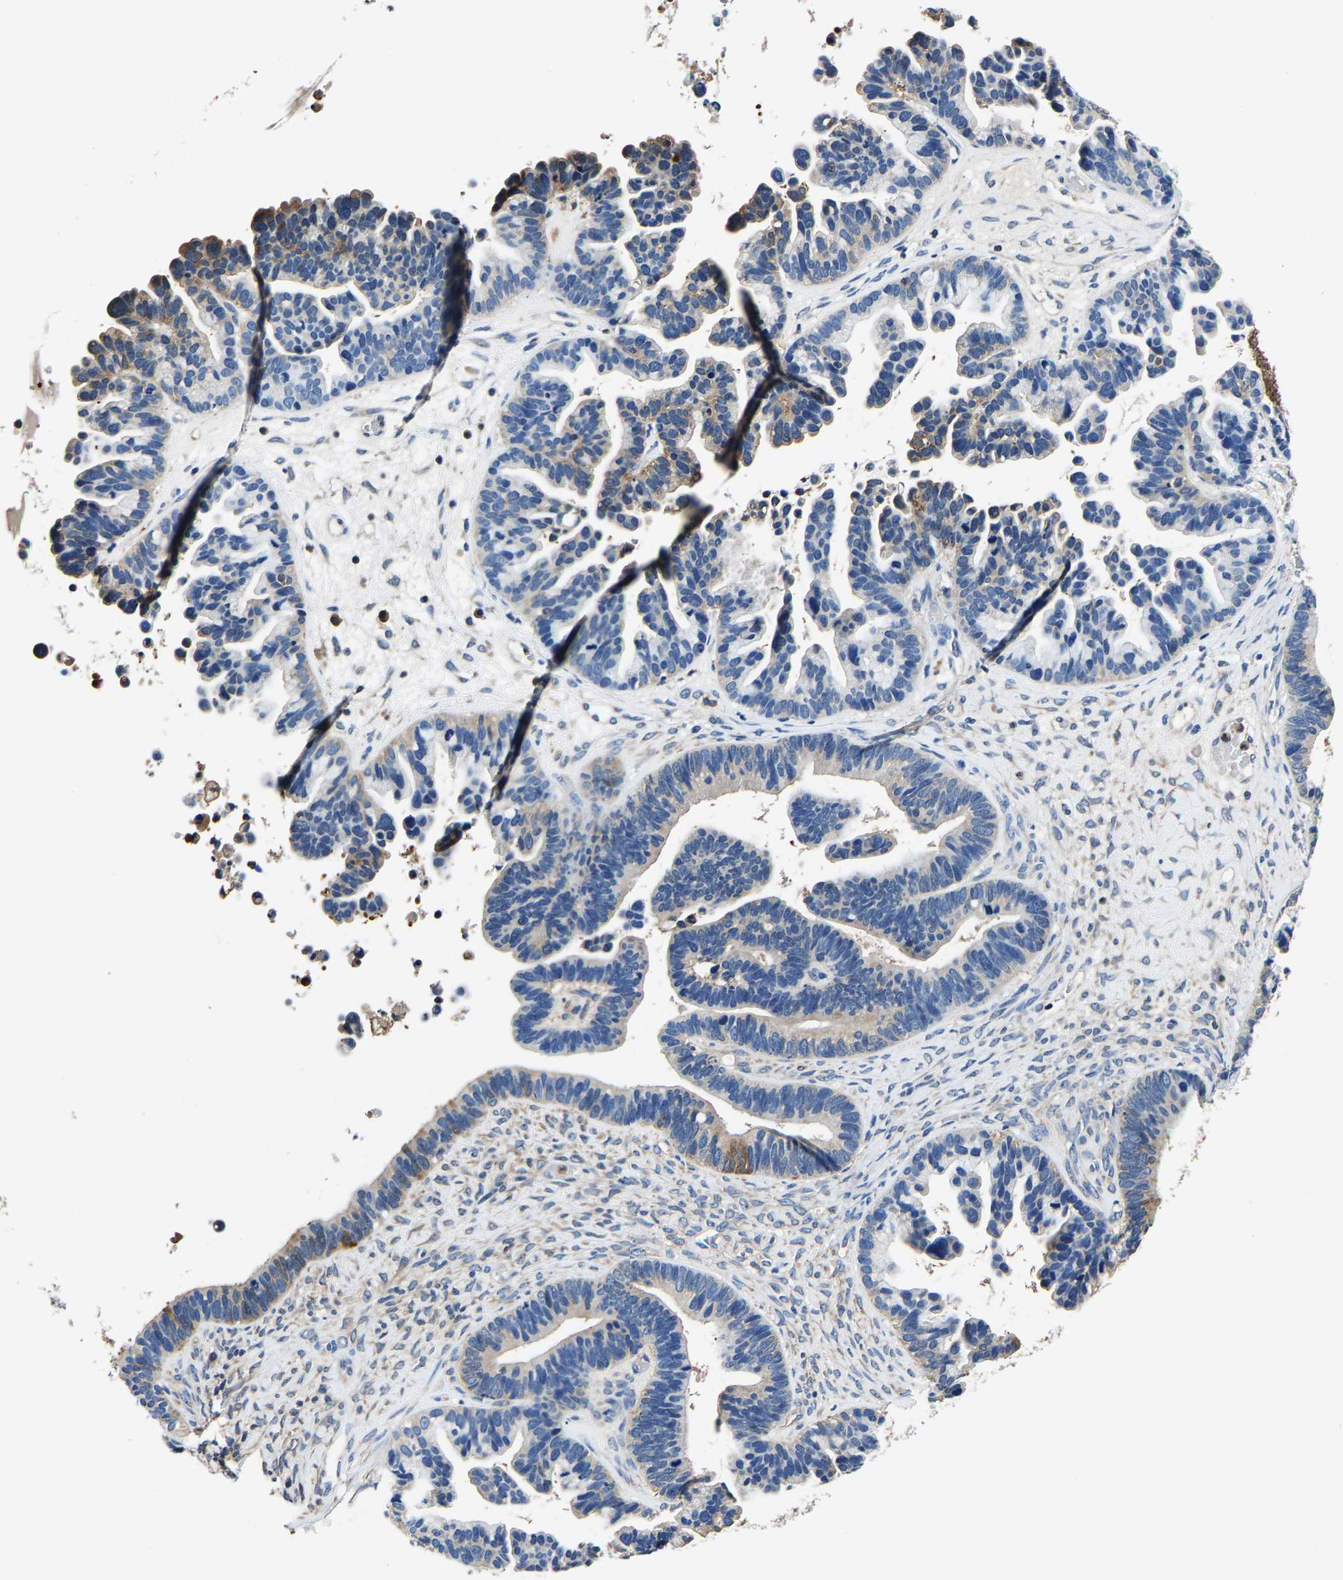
{"staining": {"intensity": "moderate", "quantity": "<25%", "location": "cytoplasmic/membranous"}, "tissue": "ovarian cancer", "cell_type": "Tumor cells", "image_type": "cancer", "snomed": [{"axis": "morphology", "description": "Cystadenocarcinoma, serous, NOS"}, {"axis": "topography", "description": "Ovary"}], "caption": "Immunohistochemical staining of ovarian cancer demonstrates low levels of moderate cytoplasmic/membranous staining in about <25% of tumor cells.", "gene": "ALDOB", "patient": {"sex": "female", "age": 56}}